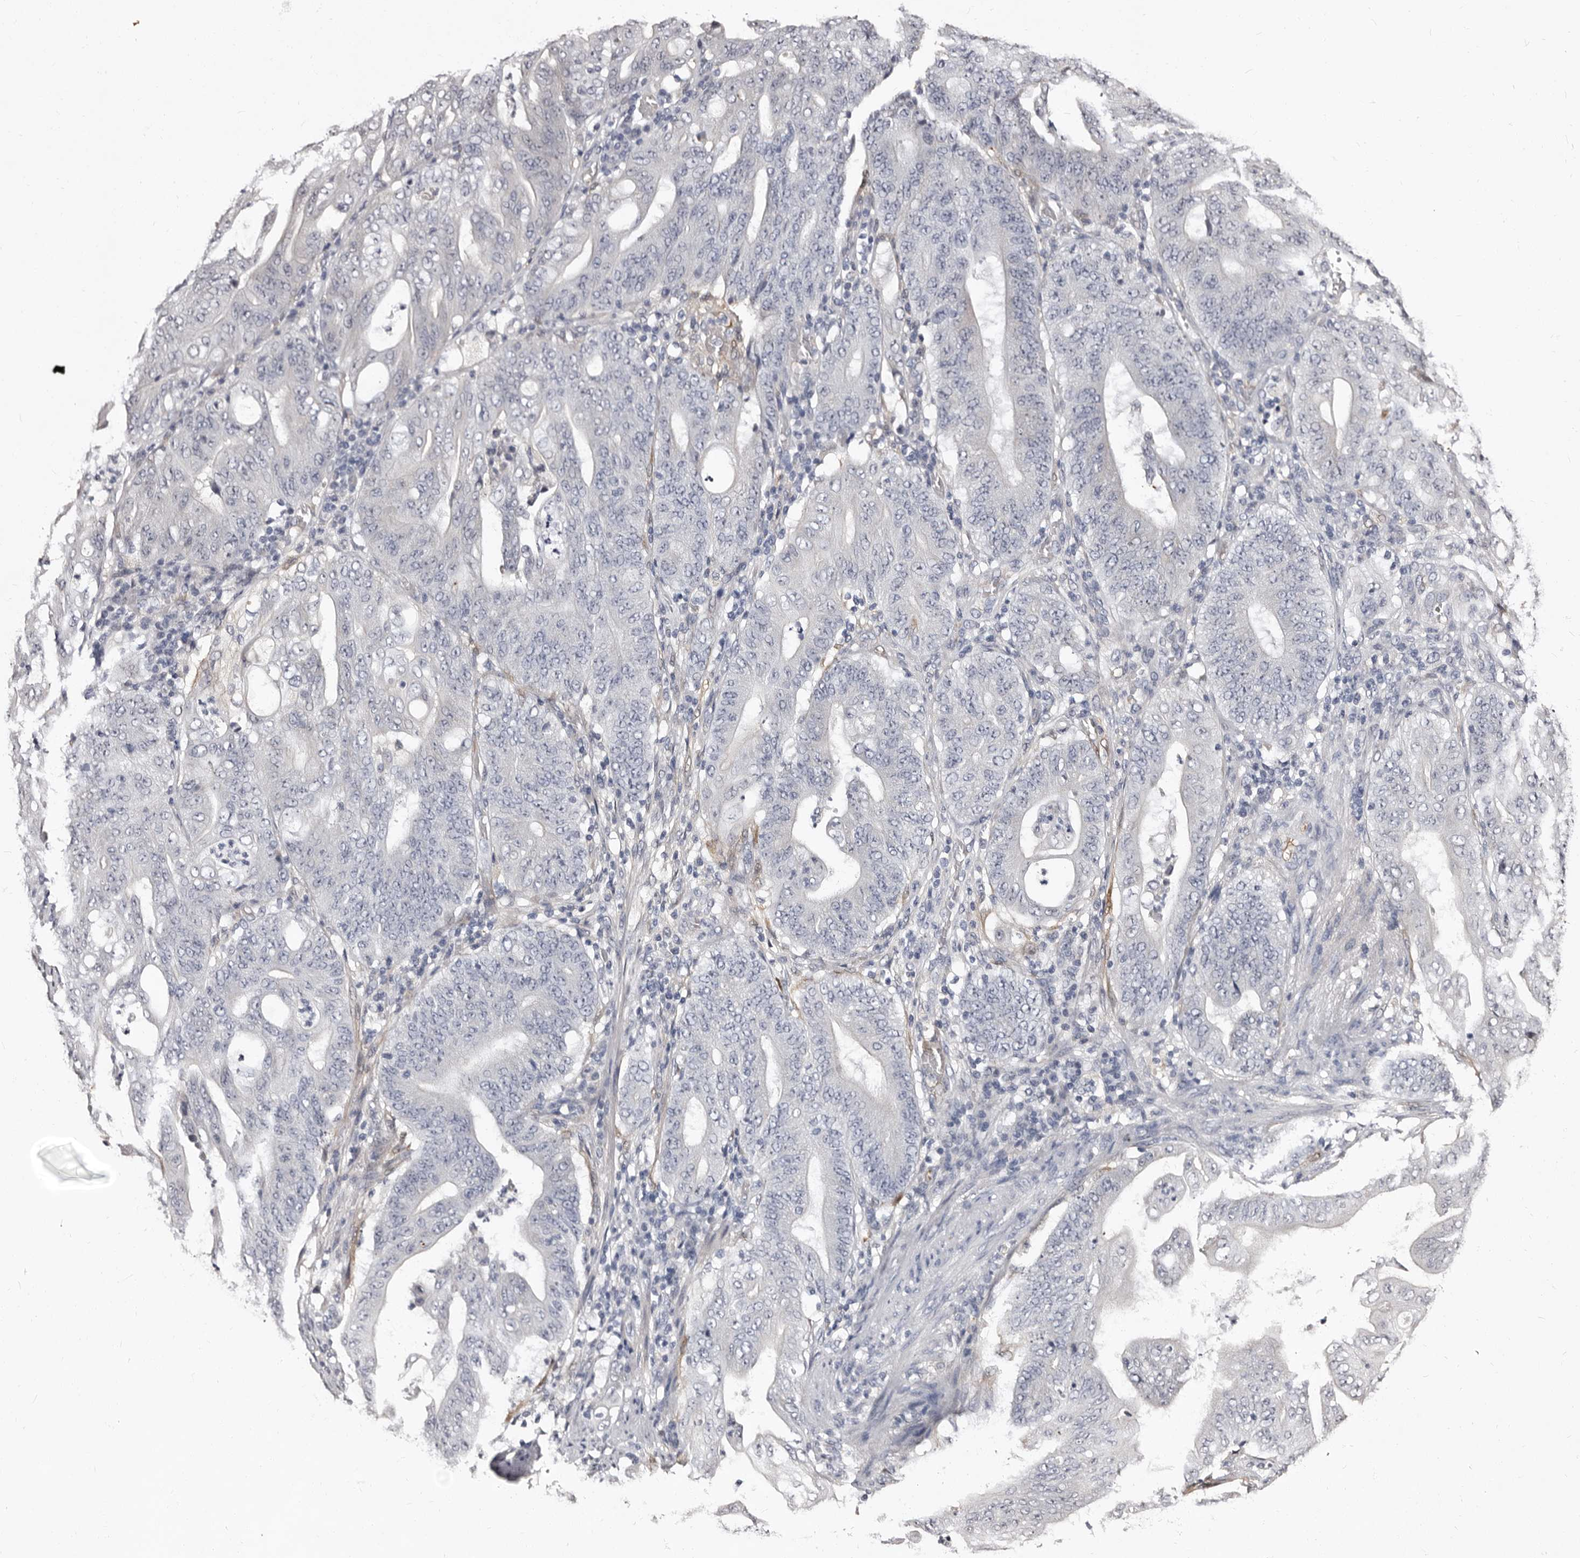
{"staining": {"intensity": "negative", "quantity": "none", "location": "none"}, "tissue": "stomach cancer", "cell_type": "Tumor cells", "image_type": "cancer", "snomed": [{"axis": "morphology", "description": "Adenocarcinoma, NOS"}, {"axis": "topography", "description": "Stomach"}], "caption": "The micrograph shows no significant expression in tumor cells of stomach cancer.", "gene": "BPGM", "patient": {"sex": "female", "age": 73}}